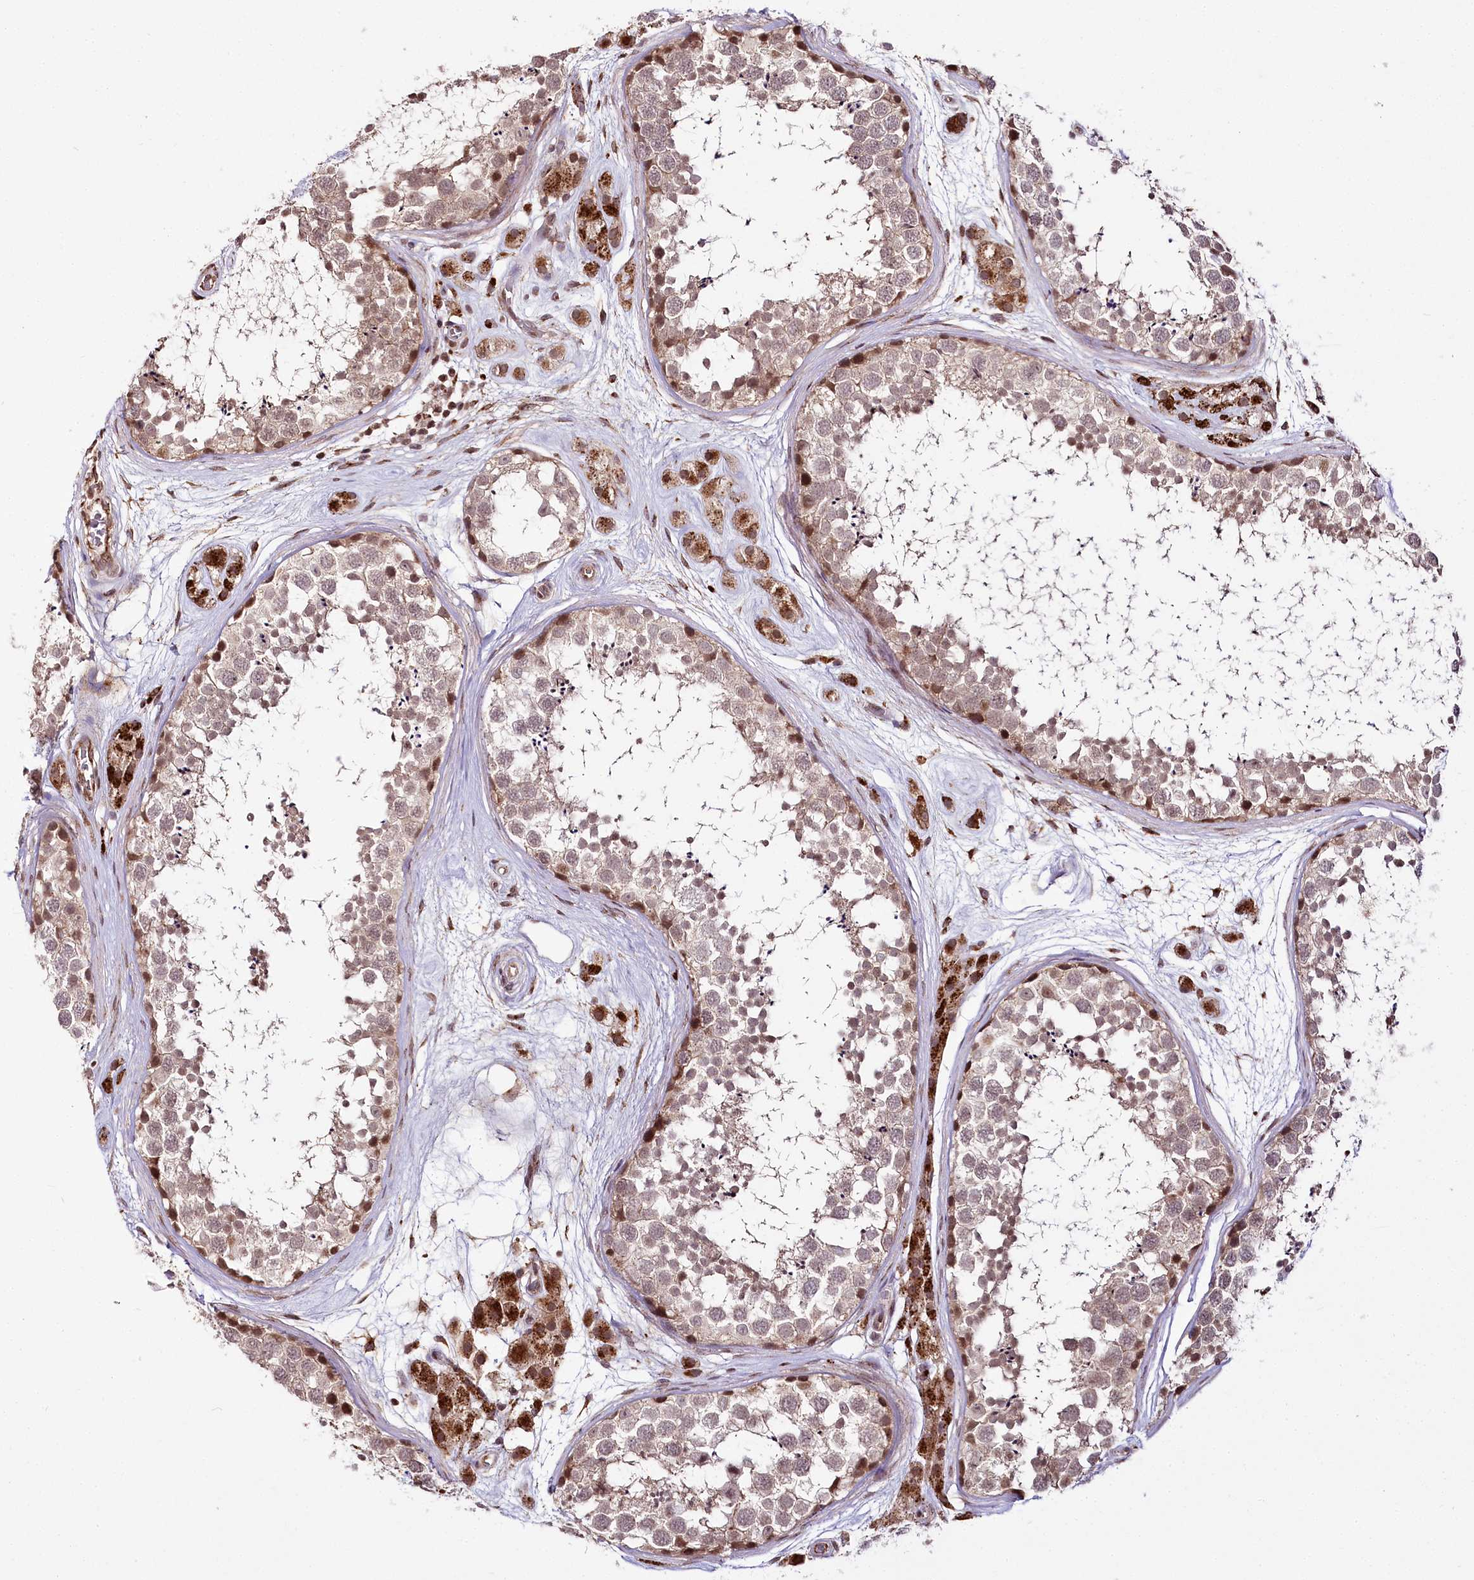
{"staining": {"intensity": "weak", "quantity": "25%-75%", "location": "nuclear"}, "tissue": "testis", "cell_type": "Cells in seminiferous ducts", "image_type": "normal", "snomed": [{"axis": "morphology", "description": "Normal tissue, NOS"}, {"axis": "topography", "description": "Testis"}], "caption": "DAB immunohistochemical staining of unremarkable testis exhibits weak nuclear protein positivity in about 25%-75% of cells in seminiferous ducts.", "gene": "HOXC8", "patient": {"sex": "male", "age": 56}}